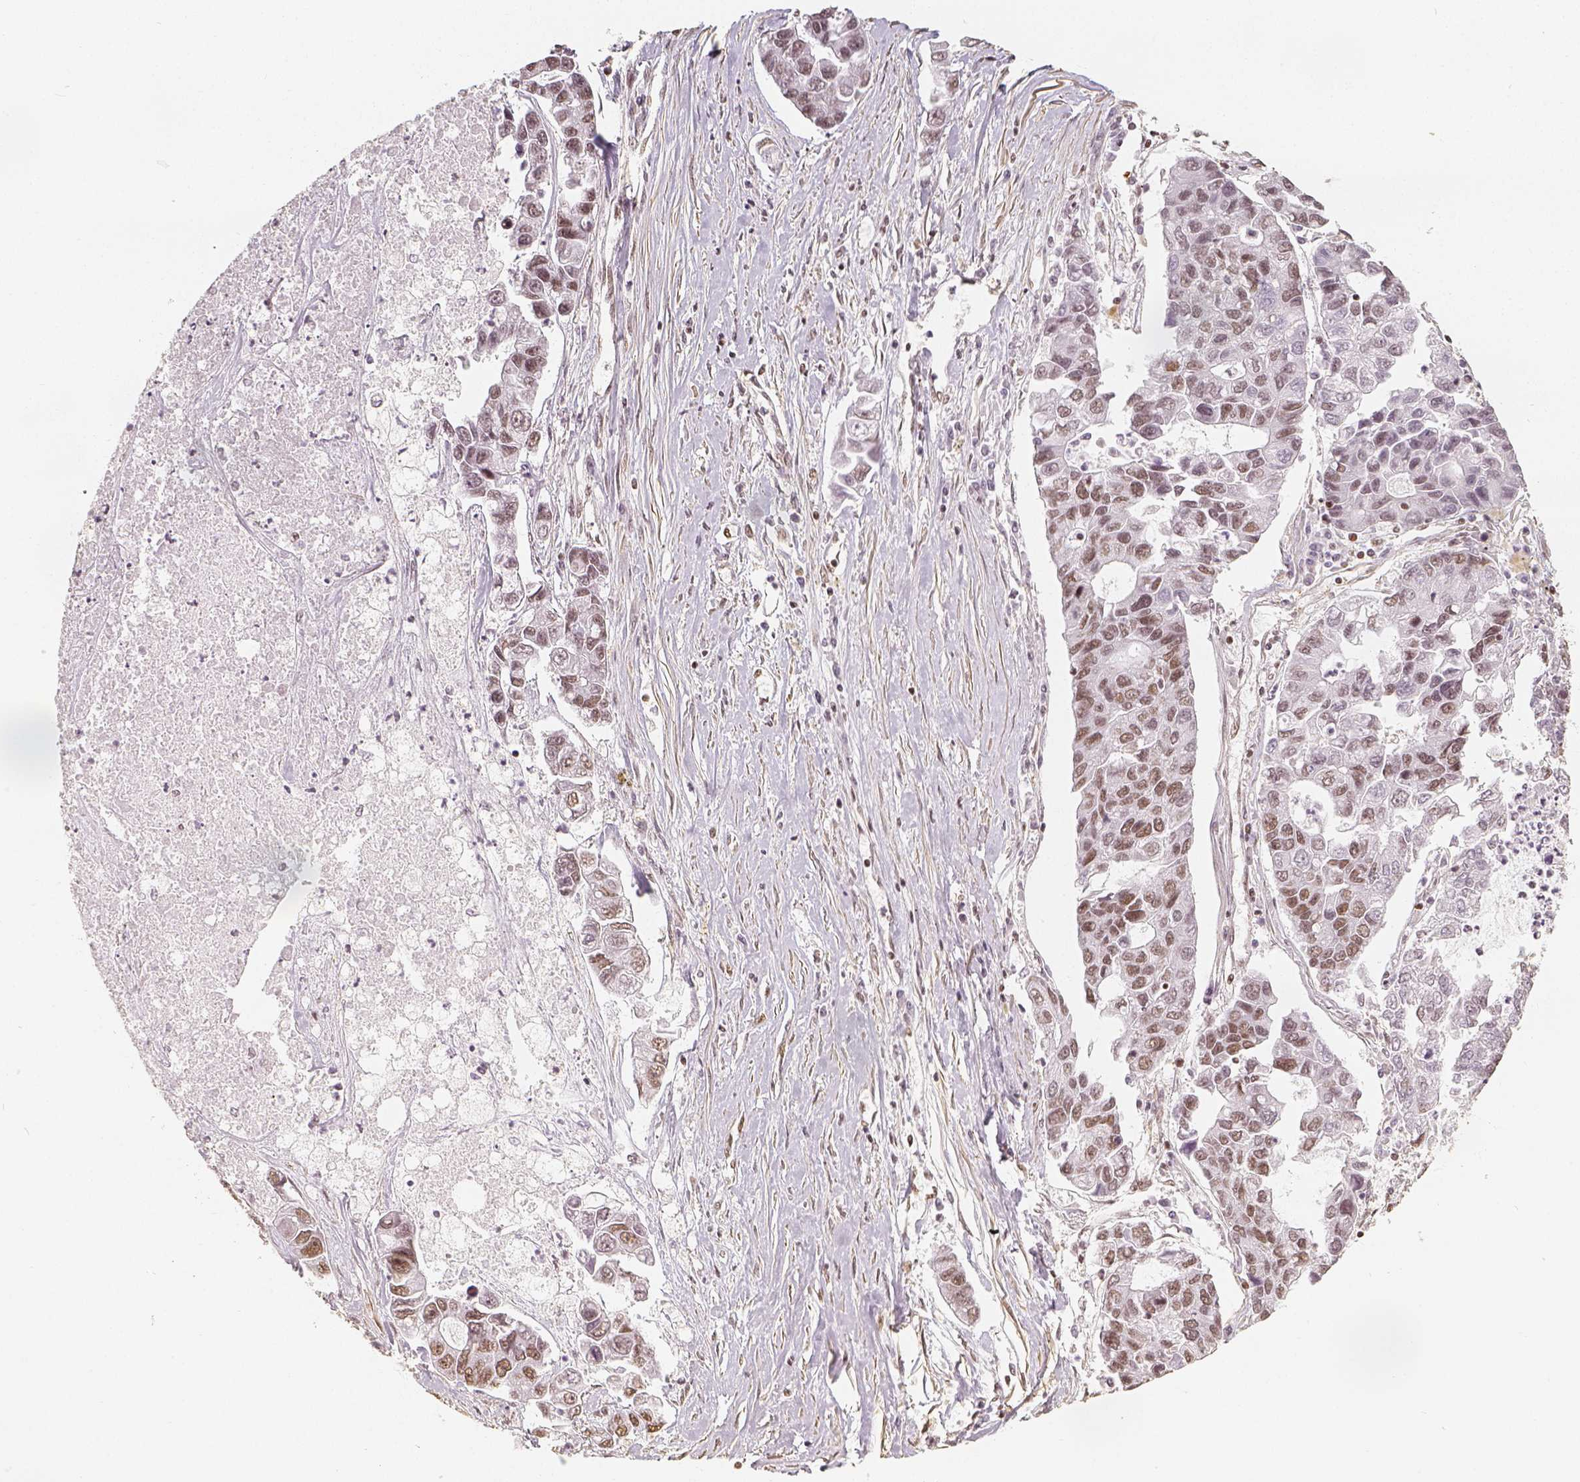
{"staining": {"intensity": "moderate", "quantity": ">75%", "location": "nuclear"}, "tissue": "lung cancer", "cell_type": "Tumor cells", "image_type": "cancer", "snomed": [{"axis": "morphology", "description": "Adenocarcinoma, NOS"}, {"axis": "topography", "description": "Bronchus"}, {"axis": "topography", "description": "Lung"}], "caption": "Protein staining of lung cancer tissue reveals moderate nuclear expression in about >75% of tumor cells.", "gene": "HDAC1", "patient": {"sex": "female", "age": 51}}